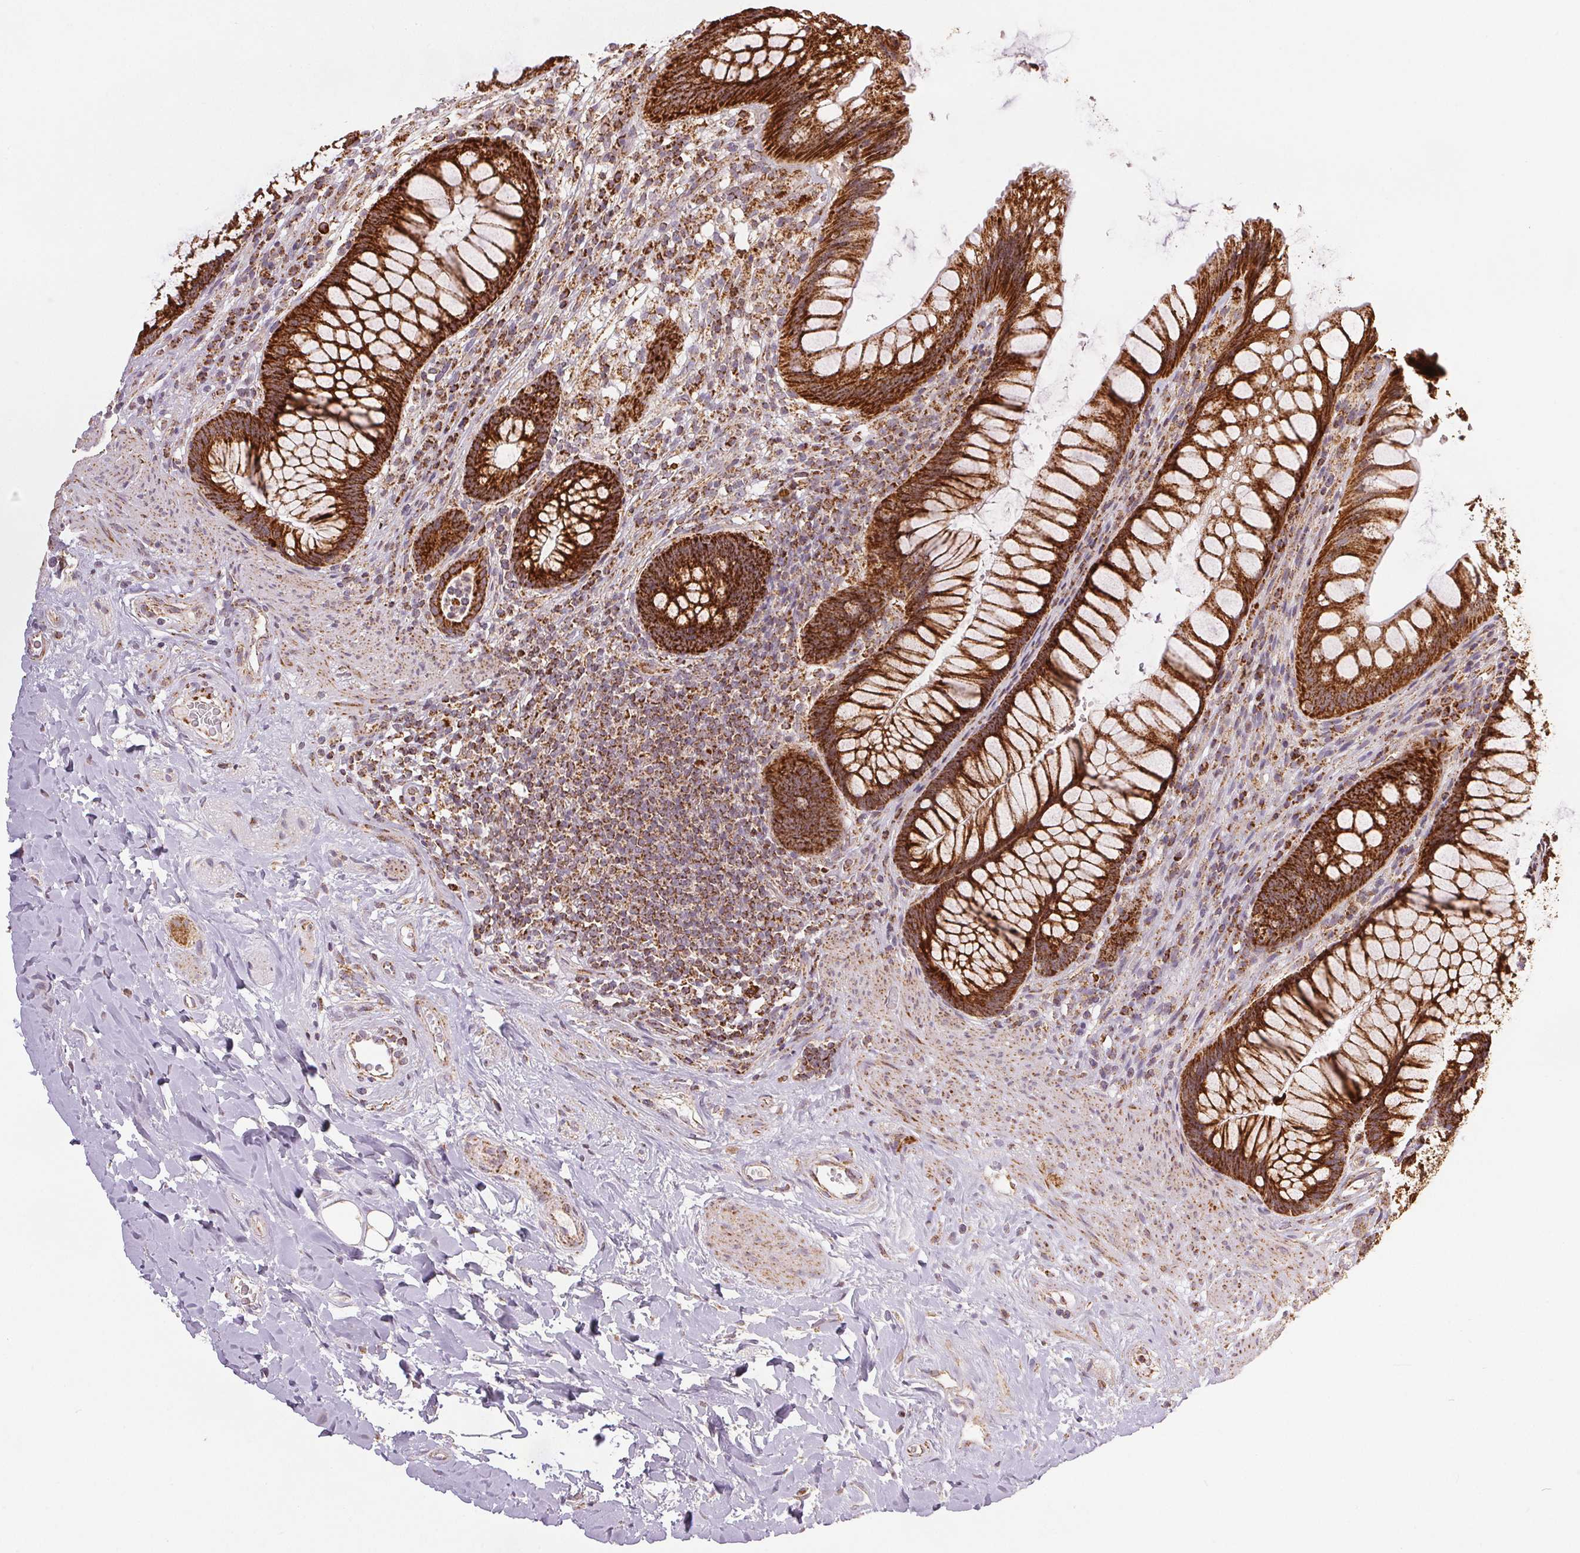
{"staining": {"intensity": "strong", "quantity": ">75%", "location": "cytoplasmic/membranous"}, "tissue": "rectum", "cell_type": "Glandular cells", "image_type": "normal", "snomed": [{"axis": "morphology", "description": "Normal tissue, NOS"}, {"axis": "topography", "description": "Rectum"}], "caption": "Immunohistochemistry (IHC) image of unremarkable rectum: rectum stained using immunohistochemistry shows high levels of strong protein expression localized specifically in the cytoplasmic/membranous of glandular cells, appearing as a cytoplasmic/membranous brown color.", "gene": "SDHB", "patient": {"sex": "male", "age": 53}}